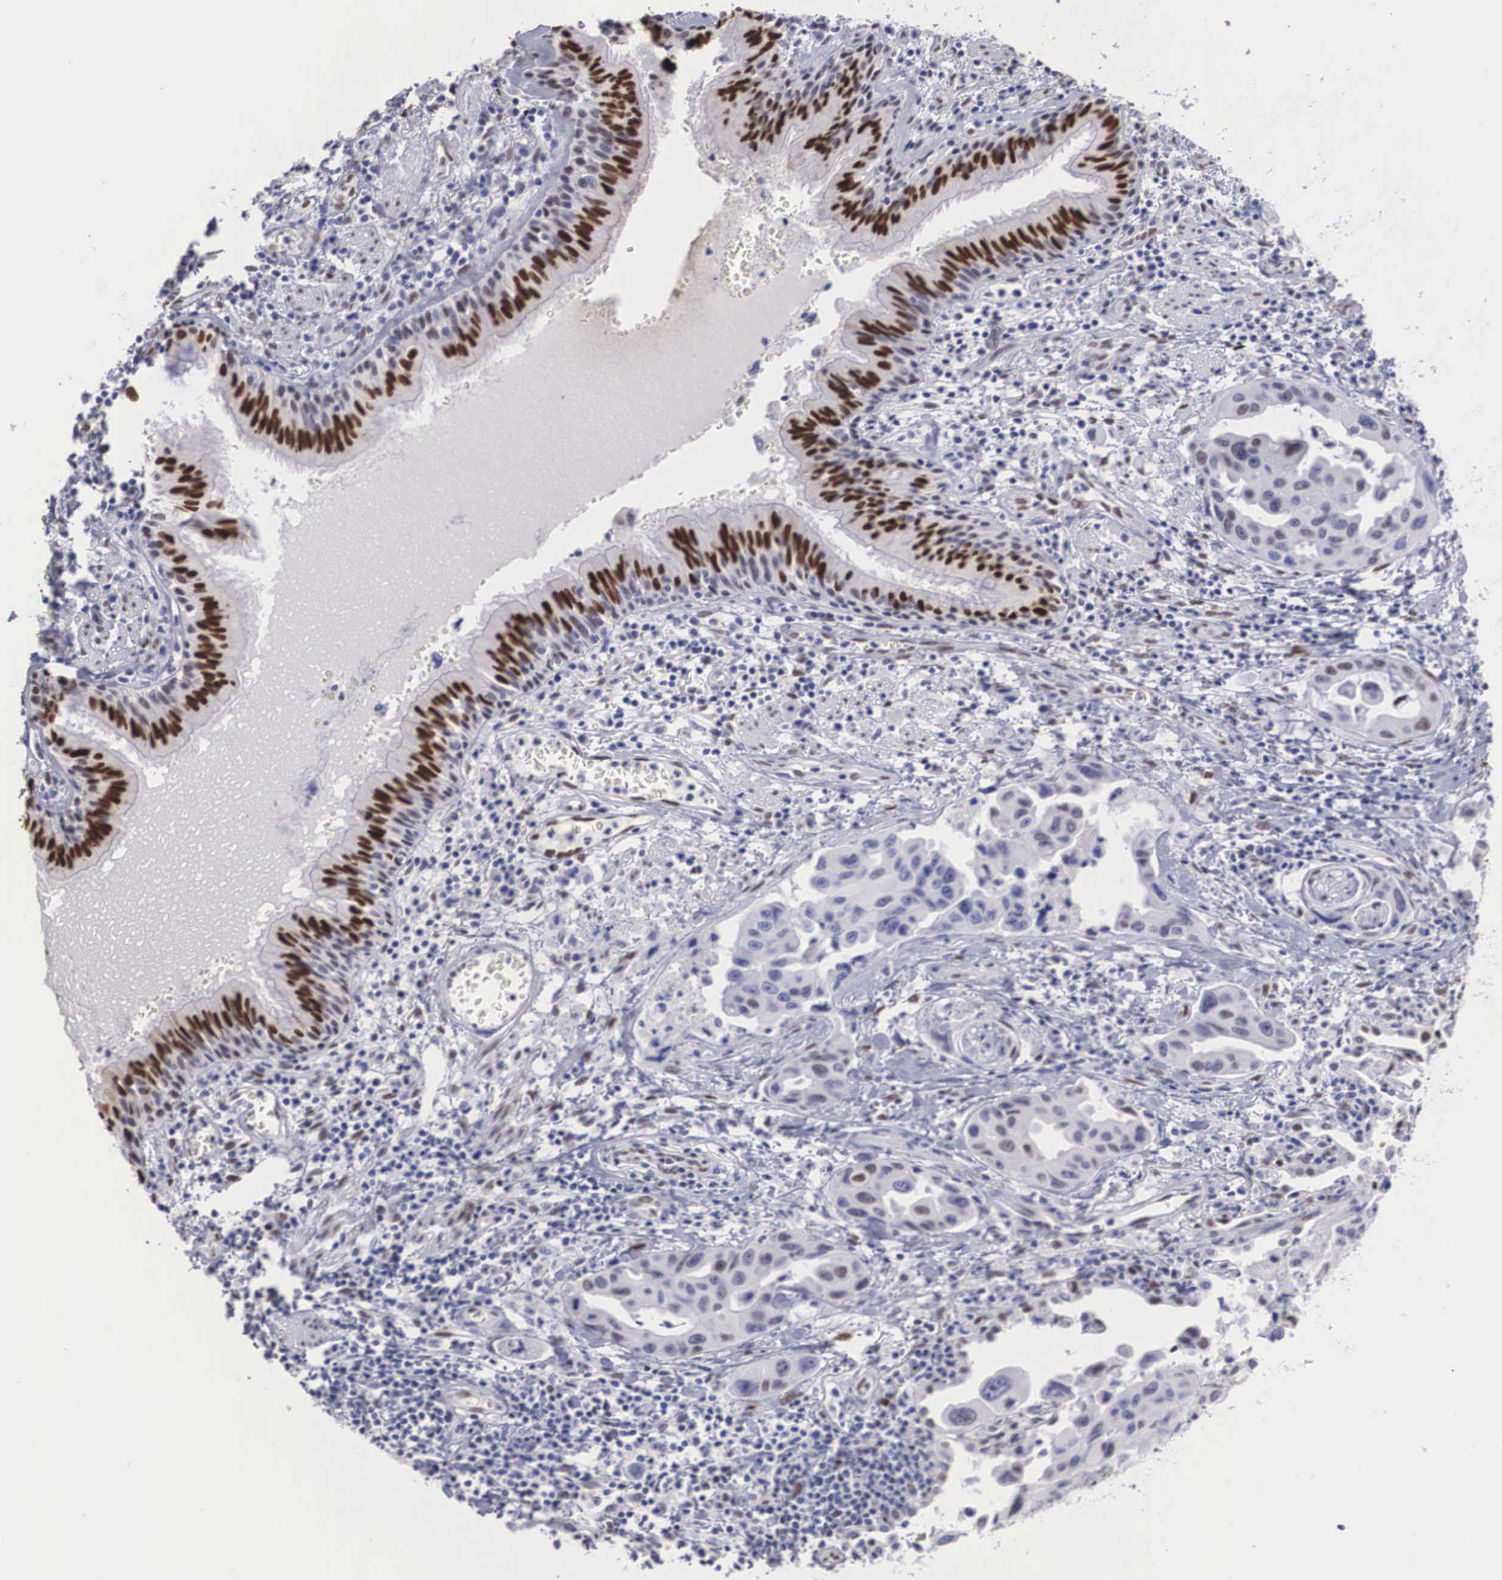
{"staining": {"intensity": "negative", "quantity": "none", "location": "none"}, "tissue": "lung cancer", "cell_type": "Tumor cells", "image_type": "cancer", "snomed": [{"axis": "morphology", "description": "Adenocarcinoma, NOS"}, {"axis": "topography", "description": "Lung"}], "caption": "Immunohistochemical staining of lung adenocarcinoma demonstrates no significant staining in tumor cells. Nuclei are stained in blue.", "gene": "HMGN5", "patient": {"sex": "male", "age": 64}}